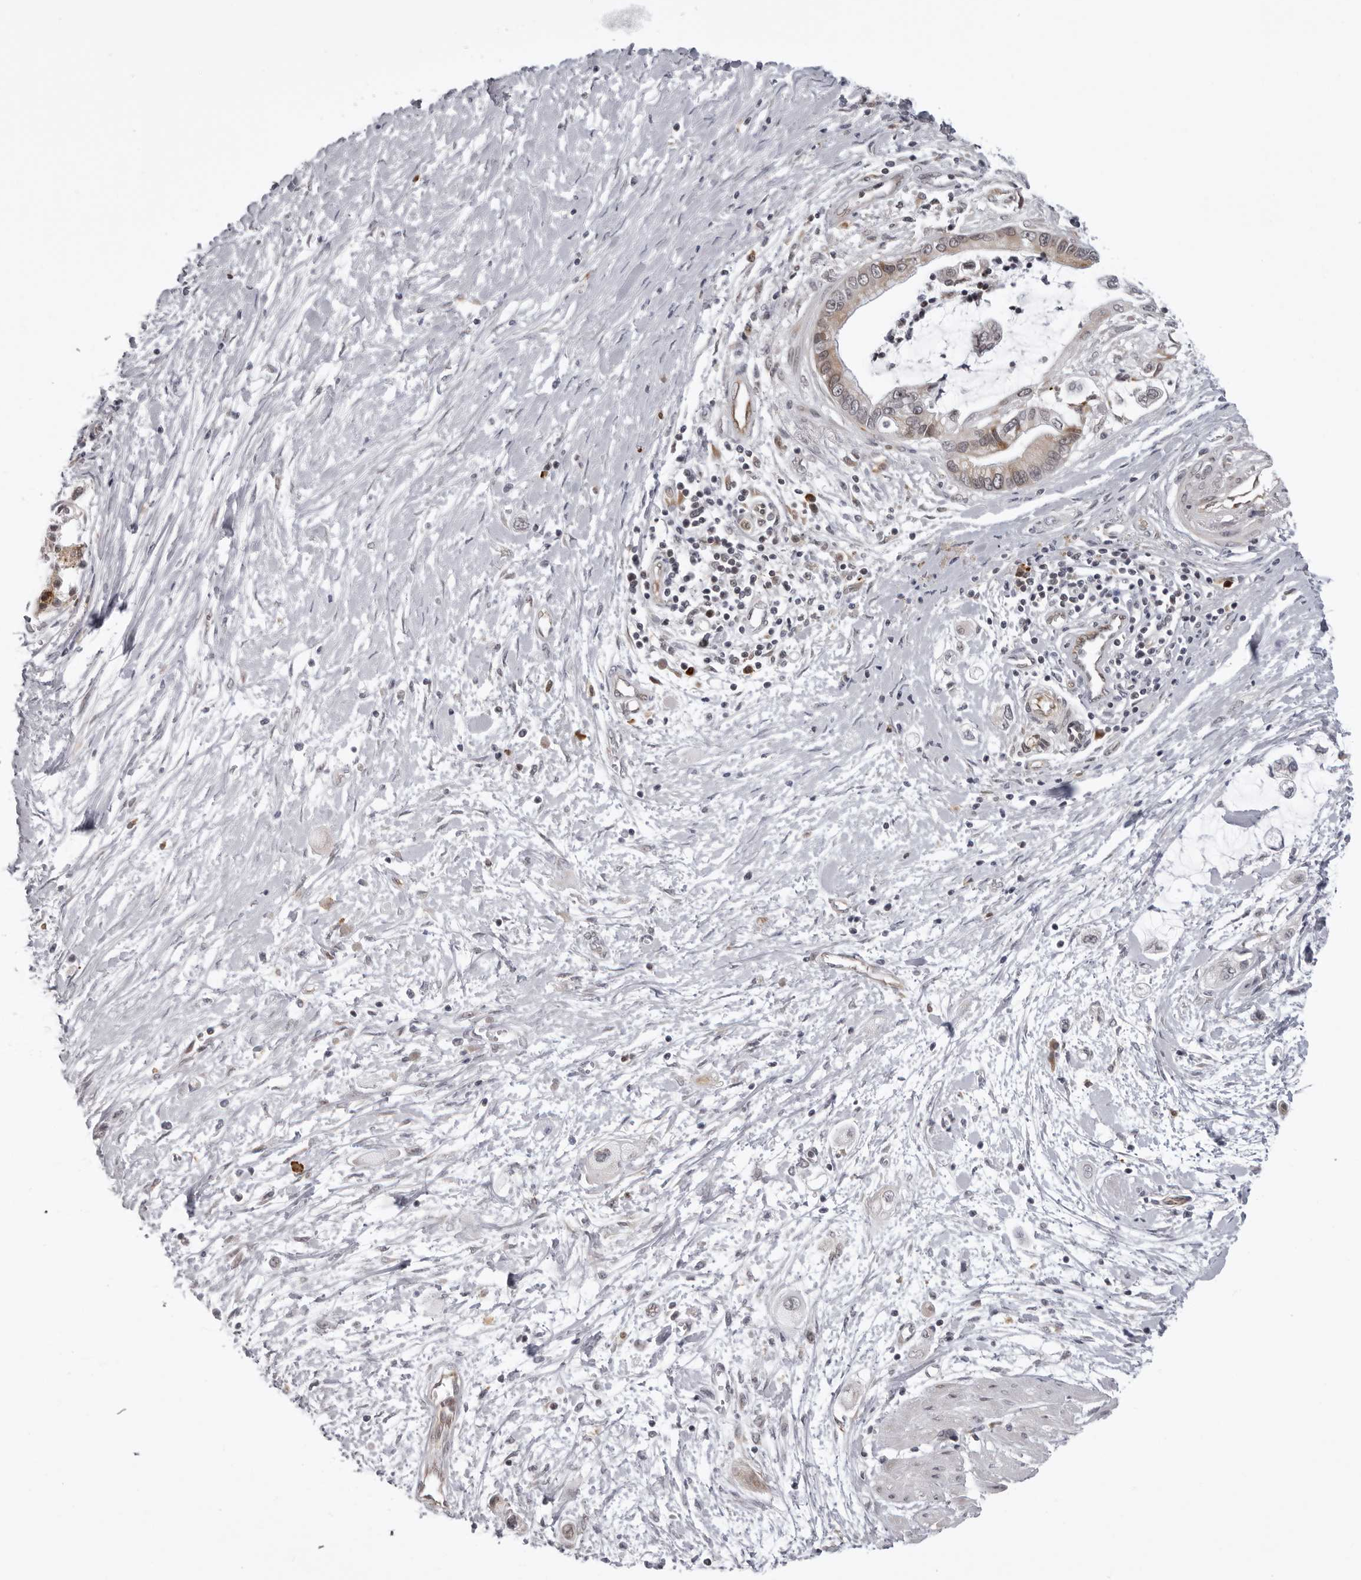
{"staining": {"intensity": "weak", "quantity": "<25%", "location": "cytoplasmic/membranous"}, "tissue": "pancreatic cancer", "cell_type": "Tumor cells", "image_type": "cancer", "snomed": [{"axis": "morphology", "description": "Adenocarcinoma, NOS"}, {"axis": "topography", "description": "Pancreas"}], "caption": "There is no significant positivity in tumor cells of pancreatic cancer (adenocarcinoma).", "gene": "GCSAML", "patient": {"sex": "male", "age": 59}}